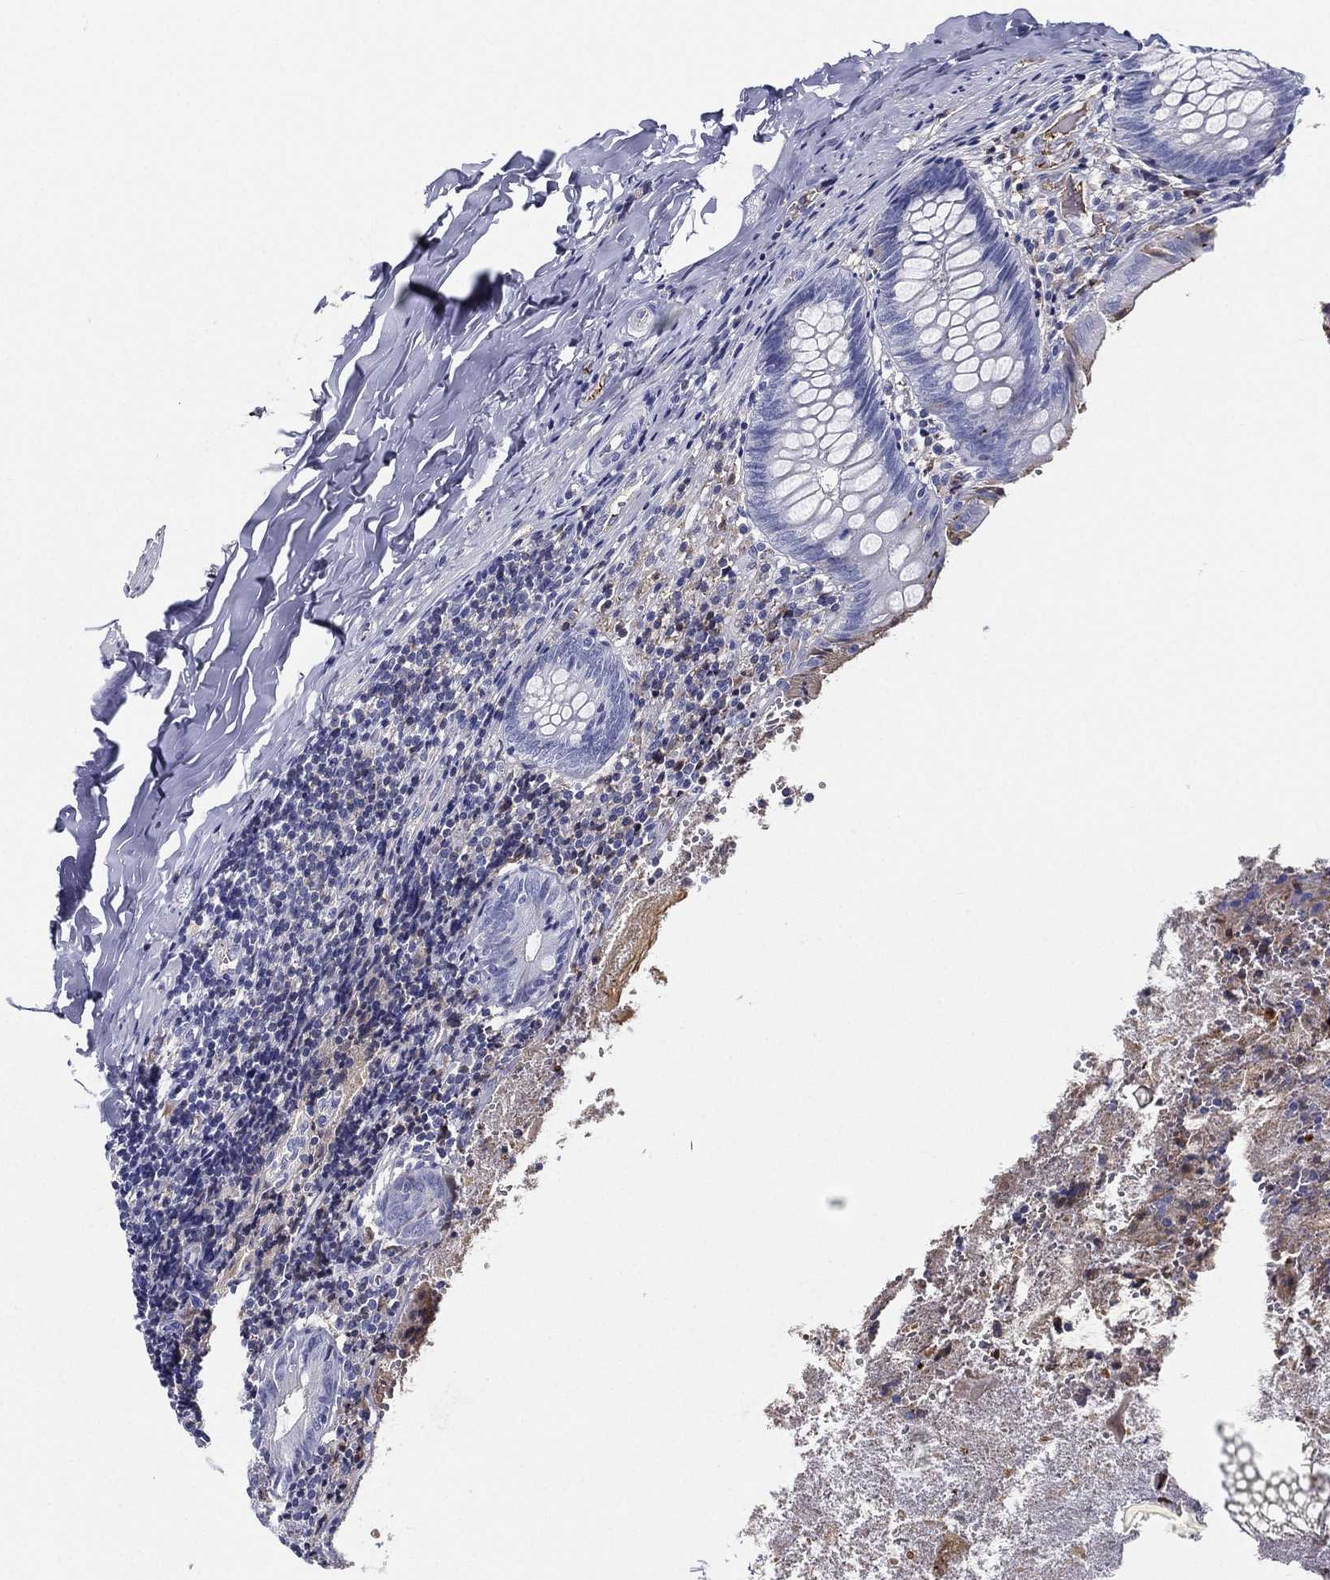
{"staining": {"intensity": "negative", "quantity": "none", "location": "none"}, "tissue": "appendix", "cell_type": "Glandular cells", "image_type": "normal", "snomed": [{"axis": "morphology", "description": "Normal tissue, NOS"}, {"axis": "topography", "description": "Appendix"}], "caption": "Immunohistochemistry photomicrograph of benign appendix stained for a protein (brown), which demonstrates no staining in glandular cells.", "gene": "IFNB1", "patient": {"sex": "female", "age": 23}}